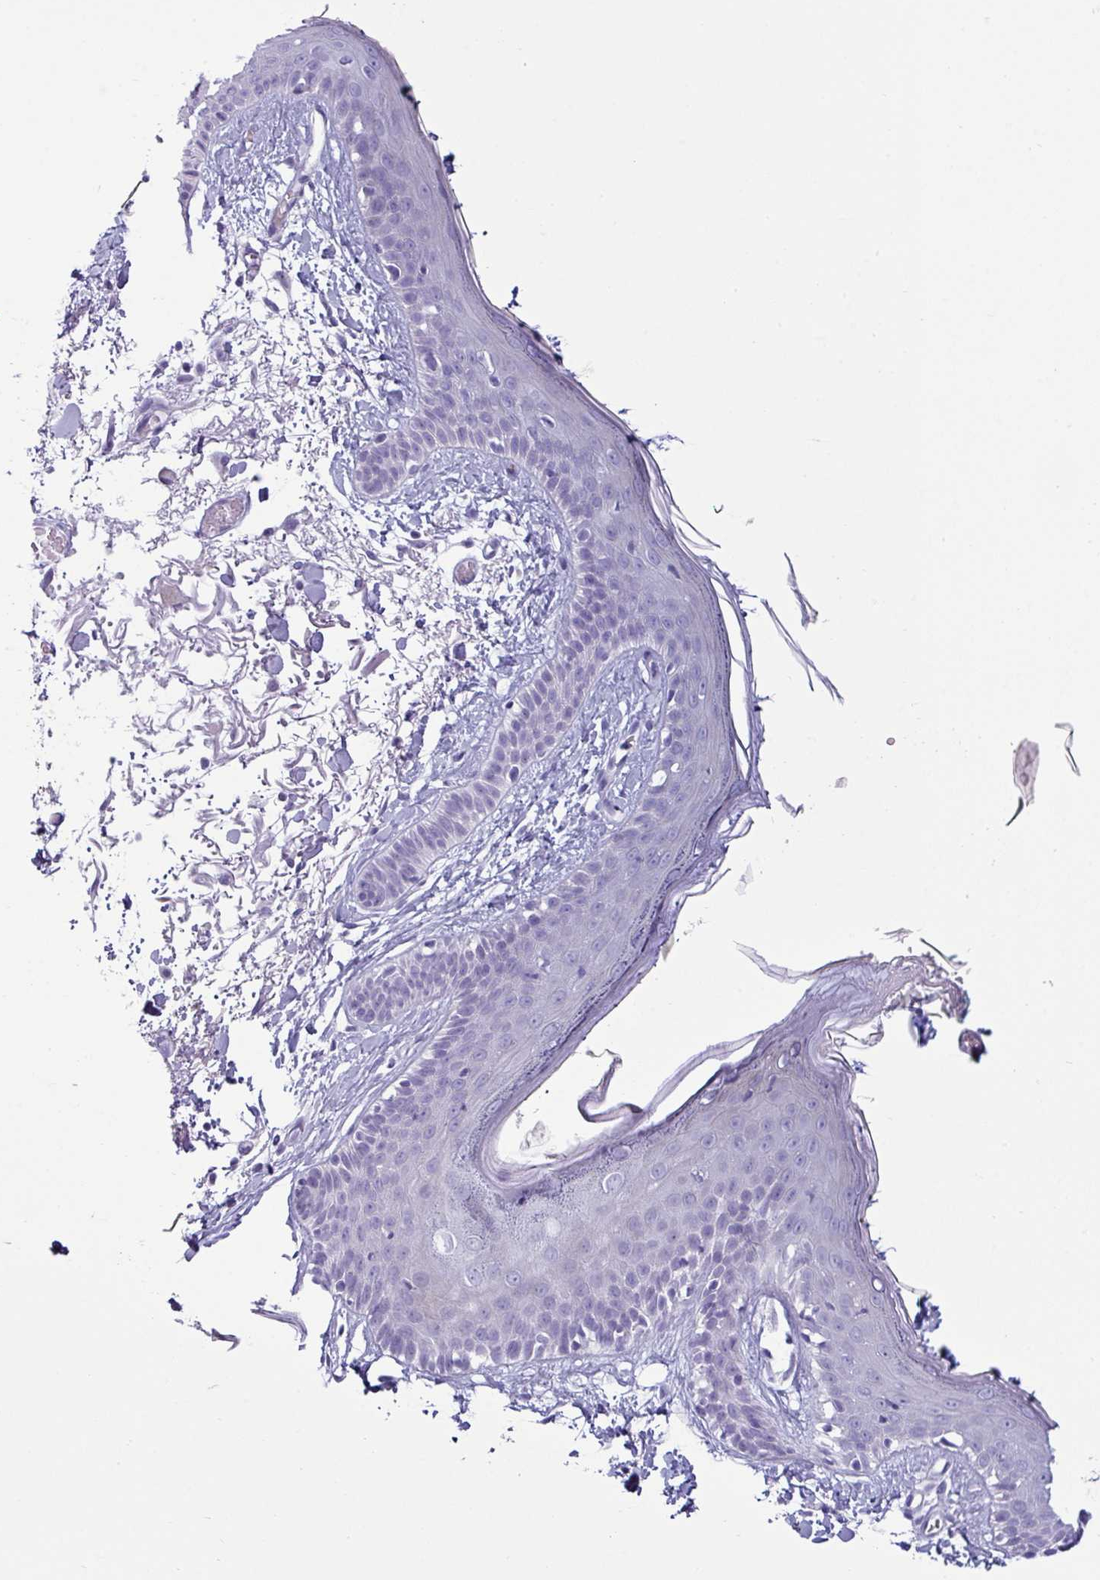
{"staining": {"intensity": "negative", "quantity": "none", "location": "none"}, "tissue": "skin", "cell_type": "Fibroblasts", "image_type": "normal", "snomed": [{"axis": "morphology", "description": "Normal tissue, NOS"}, {"axis": "topography", "description": "Skin"}], "caption": "There is no significant positivity in fibroblasts of skin. The staining is performed using DAB (3,3'-diaminobenzidine) brown chromogen with nuclei counter-stained in using hematoxylin.", "gene": "VCX2", "patient": {"sex": "male", "age": 79}}